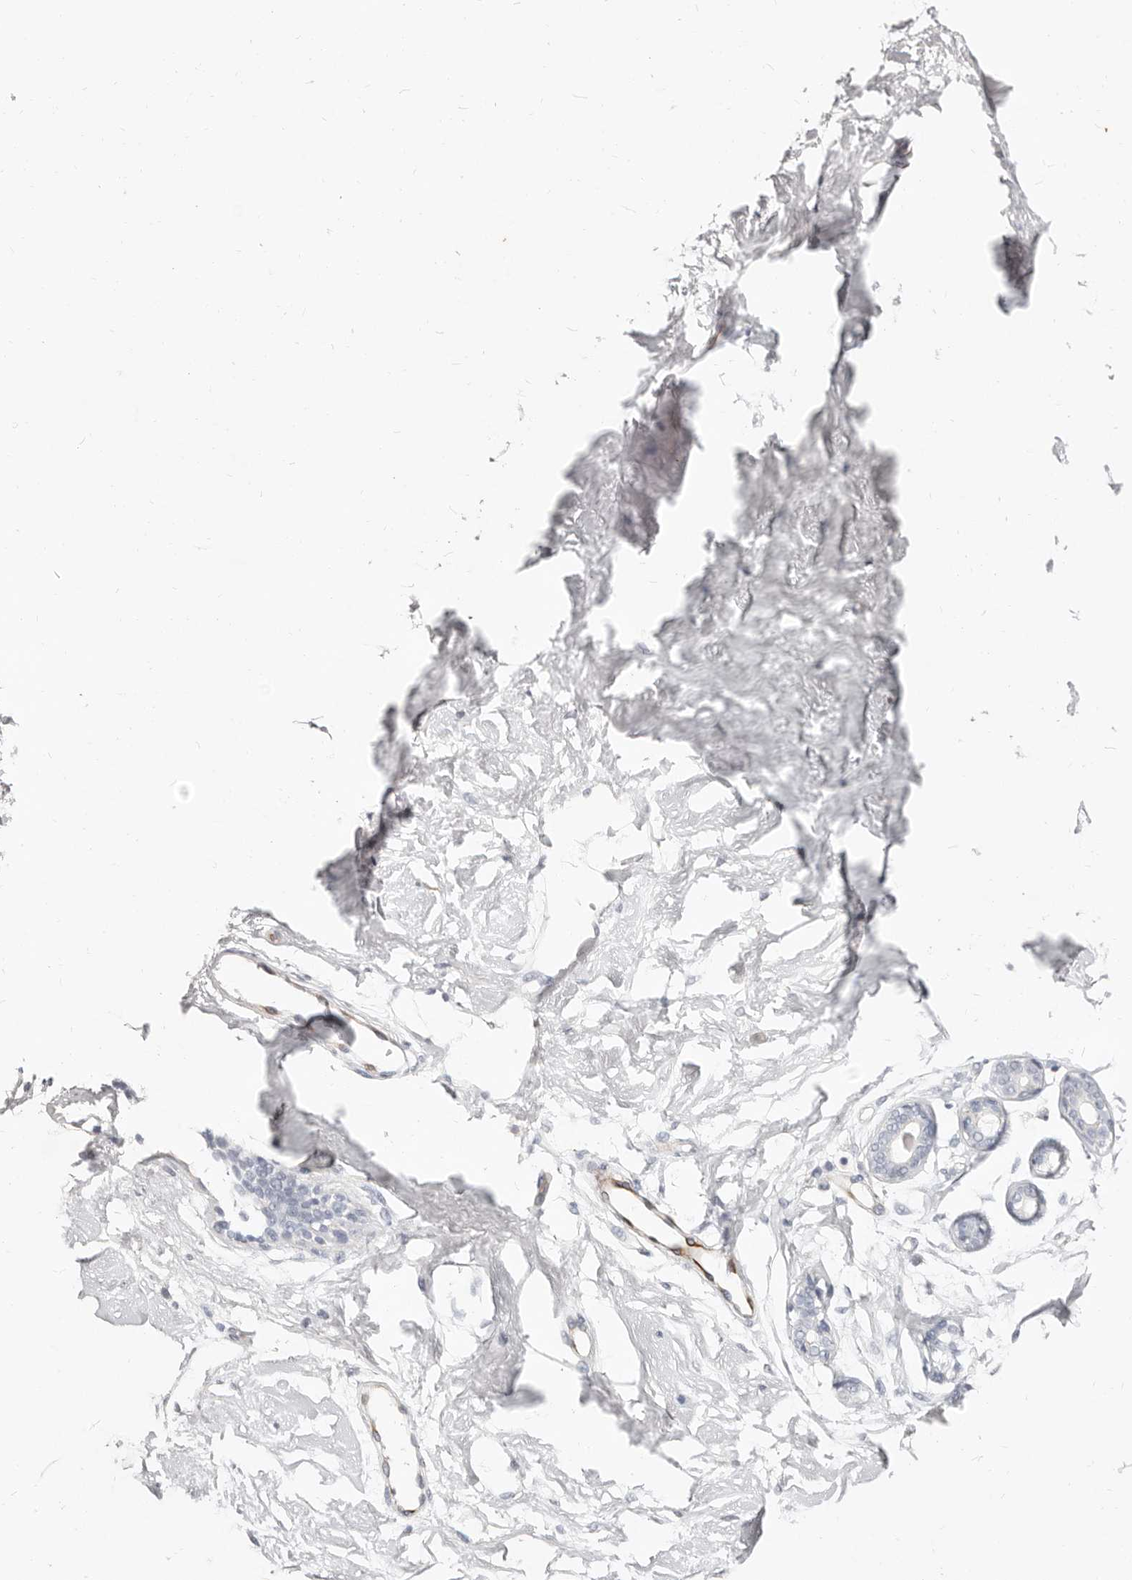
{"staining": {"intensity": "negative", "quantity": "none", "location": "none"}, "tissue": "breast", "cell_type": "Adipocytes", "image_type": "normal", "snomed": [{"axis": "morphology", "description": "Normal tissue, NOS"}, {"axis": "morphology", "description": "Adenoma, NOS"}, {"axis": "topography", "description": "Breast"}], "caption": "Photomicrograph shows no protein staining in adipocytes of benign breast.", "gene": "ZRANB1", "patient": {"sex": "female", "age": 23}}